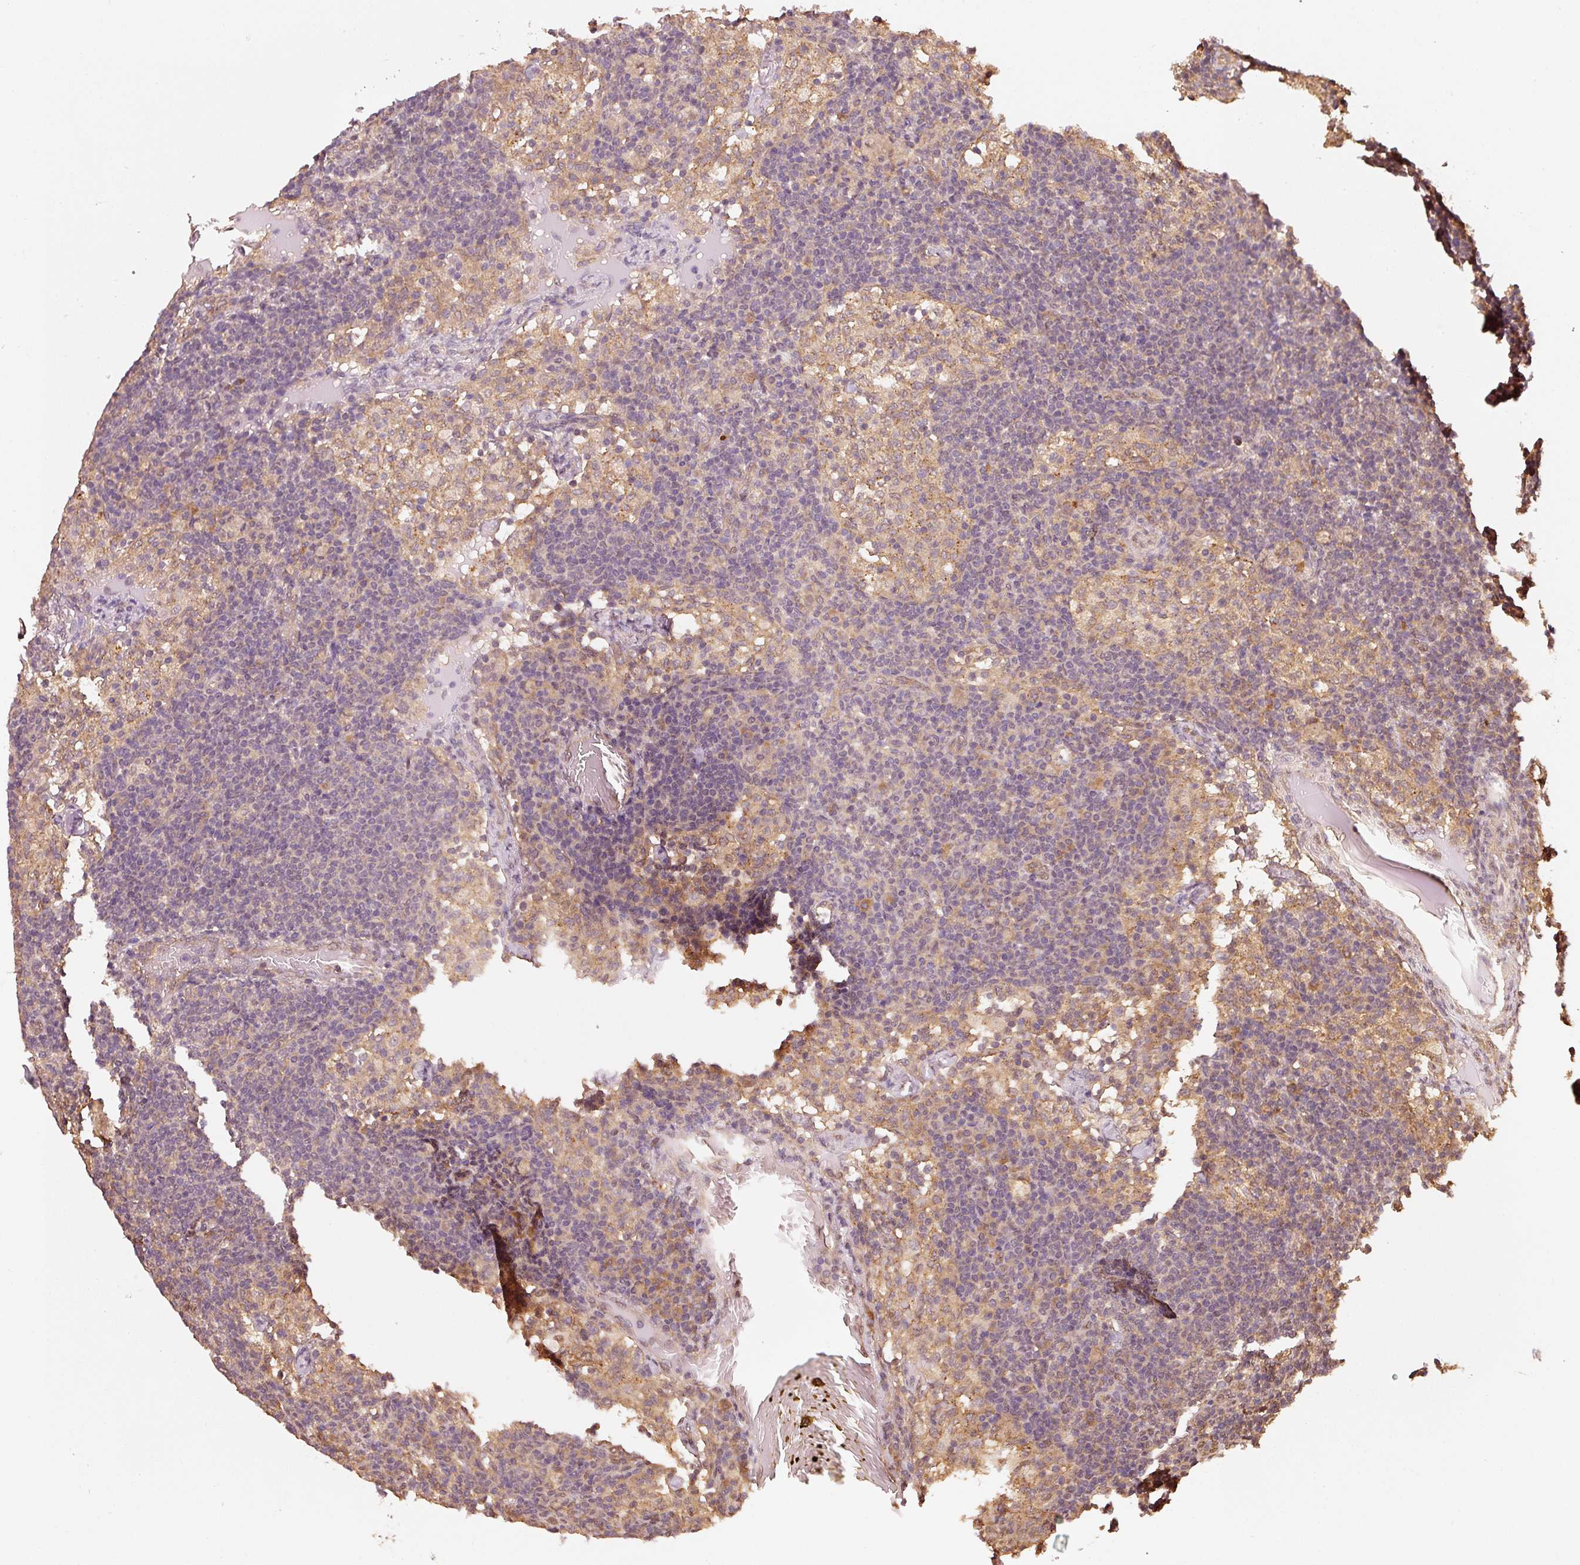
{"staining": {"intensity": "weak", "quantity": "<25%", "location": "nuclear"}, "tissue": "lymph node", "cell_type": "Germinal center cells", "image_type": "normal", "snomed": [{"axis": "morphology", "description": "Normal tissue, NOS"}, {"axis": "topography", "description": "Lymph node"}], "caption": "DAB (3,3'-diaminobenzidine) immunohistochemical staining of normal lymph node demonstrates no significant staining in germinal center cells. (DAB (3,3'-diaminobenzidine) immunohistochemistry (IHC), high magnification).", "gene": "STAU1", "patient": {"sex": "male", "age": 49}}